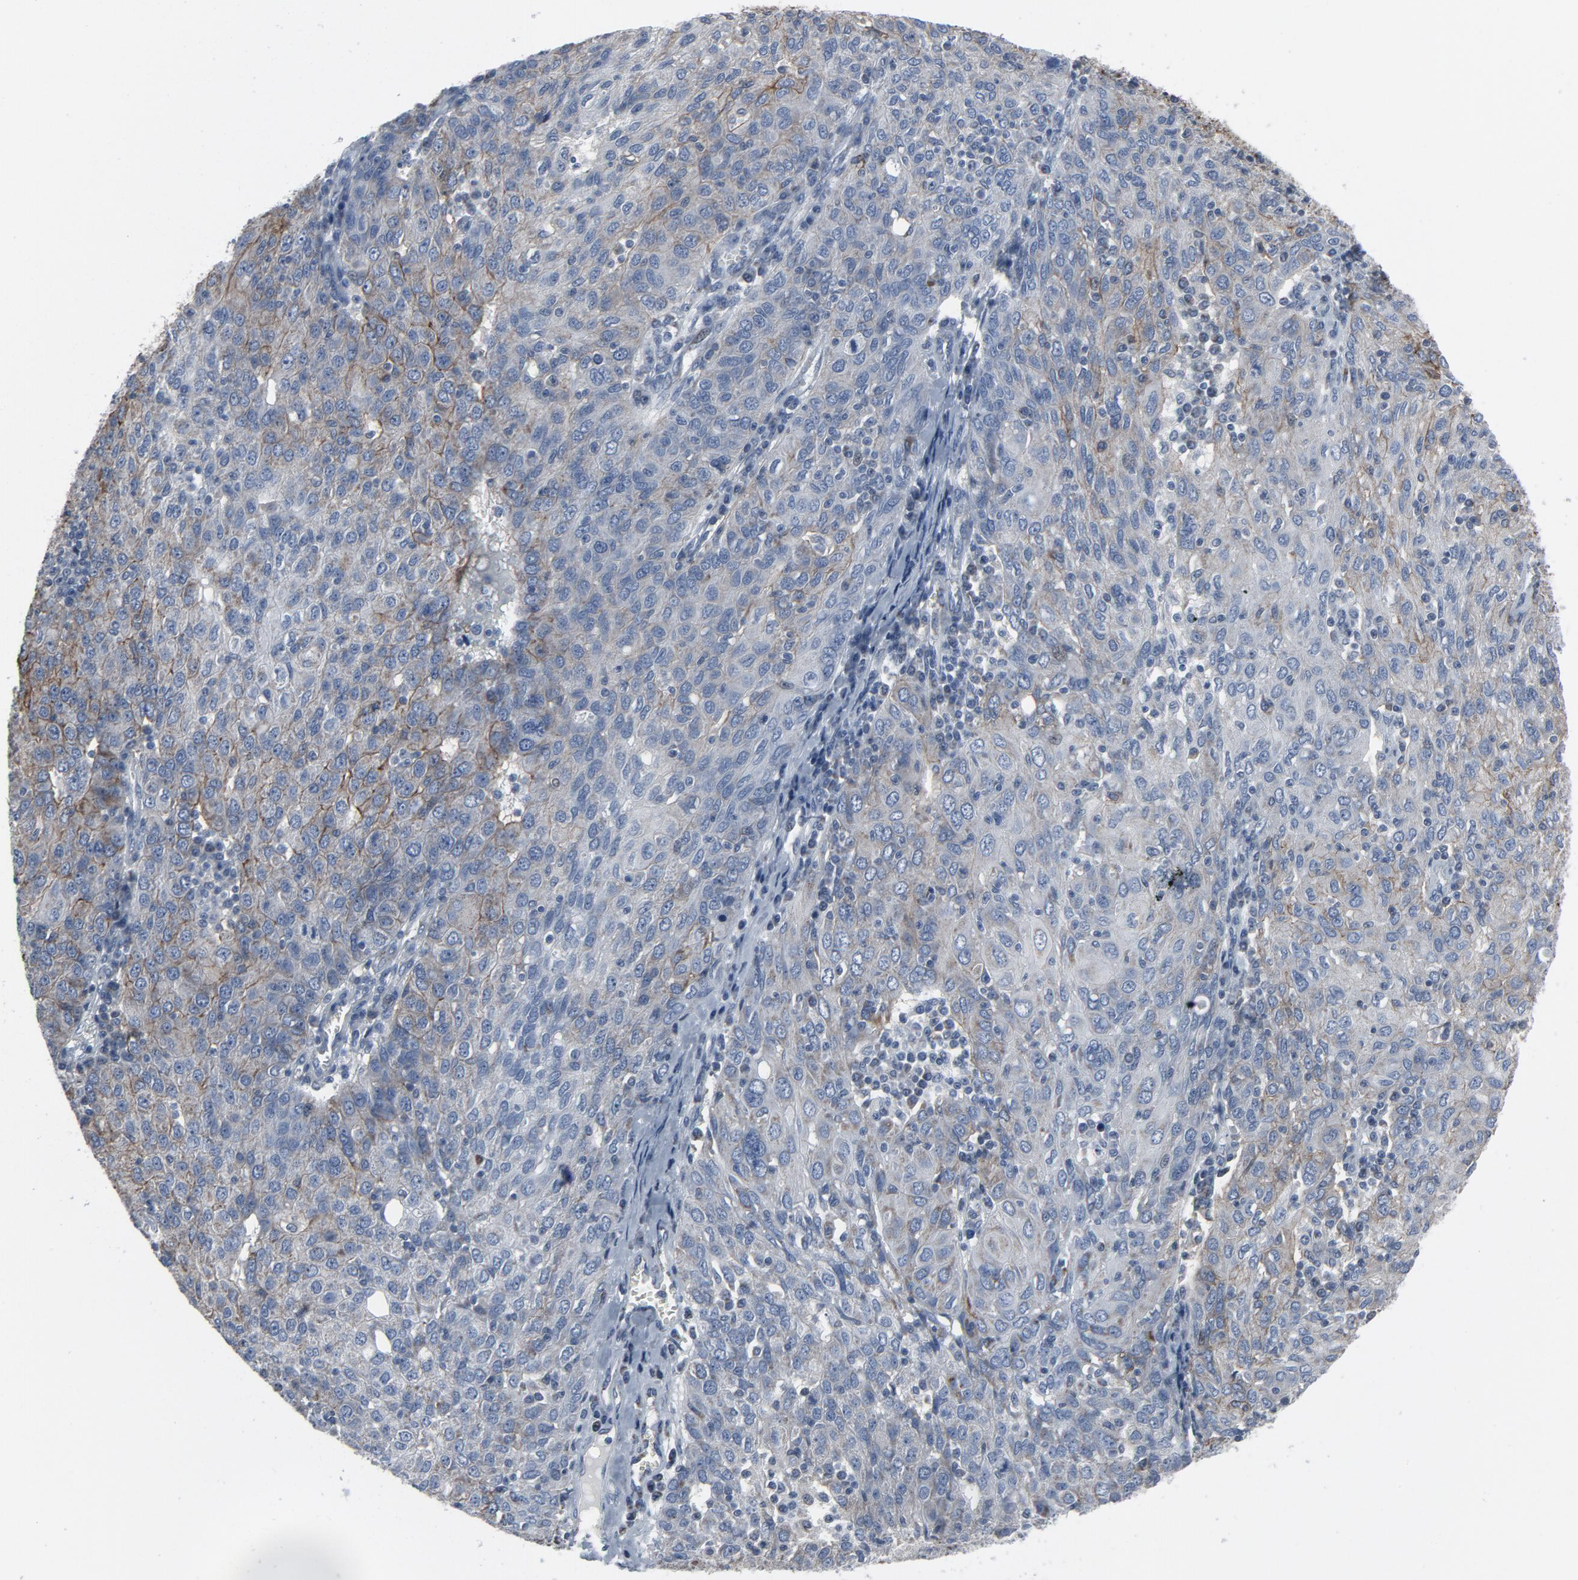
{"staining": {"intensity": "weak", "quantity": "<25%", "location": "cytoplasmic/membranous"}, "tissue": "ovarian cancer", "cell_type": "Tumor cells", "image_type": "cancer", "snomed": [{"axis": "morphology", "description": "Carcinoma, endometroid"}, {"axis": "topography", "description": "Ovary"}], "caption": "There is no significant positivity in tumor cells of ovarian cancer (endometroid carcinoma).", "gene": "GPX2", "patient": {"sex": "female", "age": 50}}